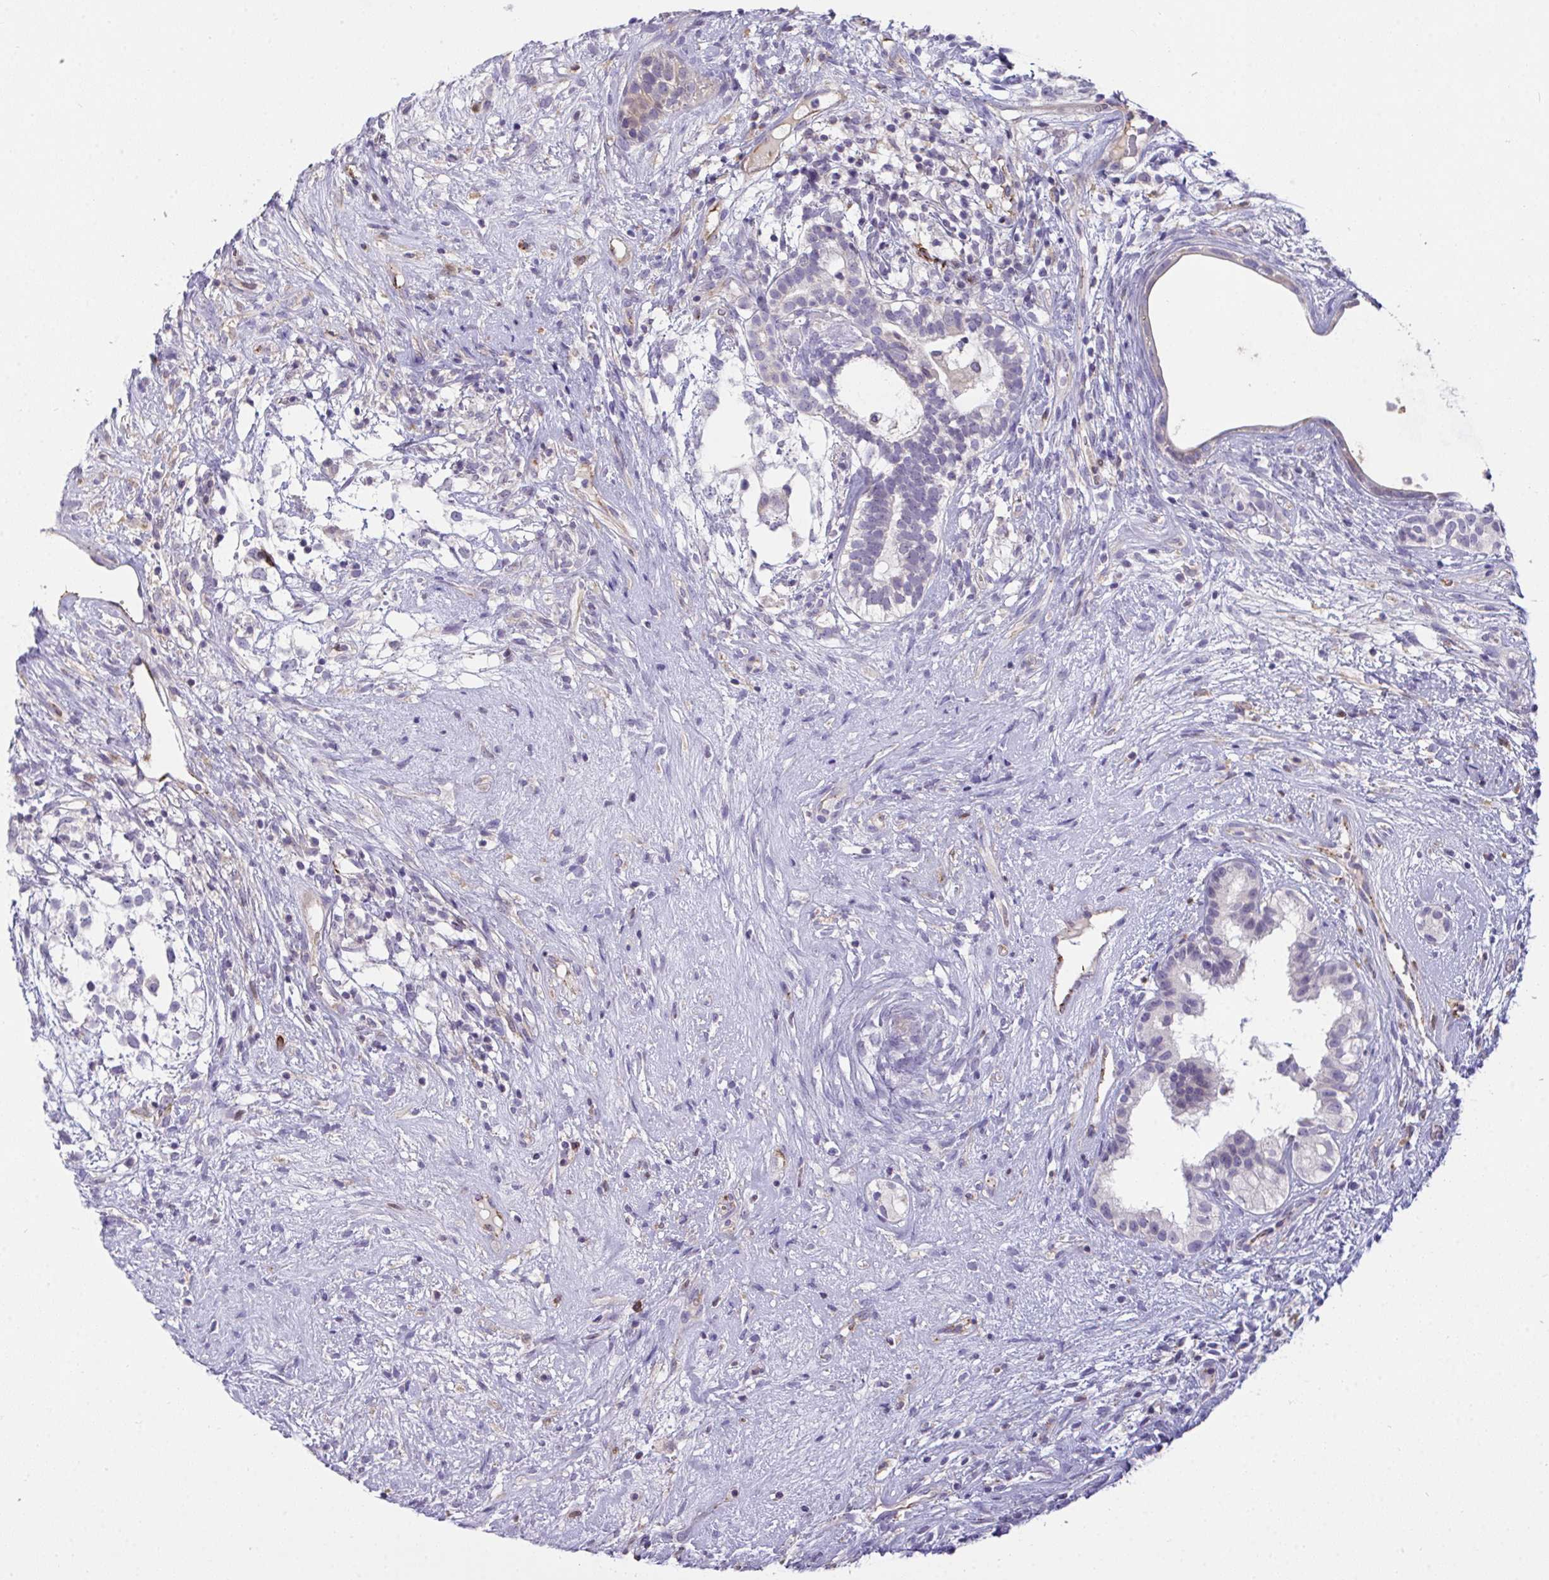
{"staining": {"intensity": "negative", "quantity": "none", "location": "none"}, "tissue": "testis cancer", "cell_type": "Tumor cells", "image_type": "cancer", "snomed": [{"axis": "morphology", "description": "Seminoma, NOS"}, {"axis": "morphology", "description": "Carcinoma, Embryonal, NOS"}, {"axis": "topography", "description": "Testis"}], "caption": "The photomicrograph reveals no staining of tumor cells in testis cancer.", "gene": "SEMA6B", "patient": {"sex": "male", "age": 41}}